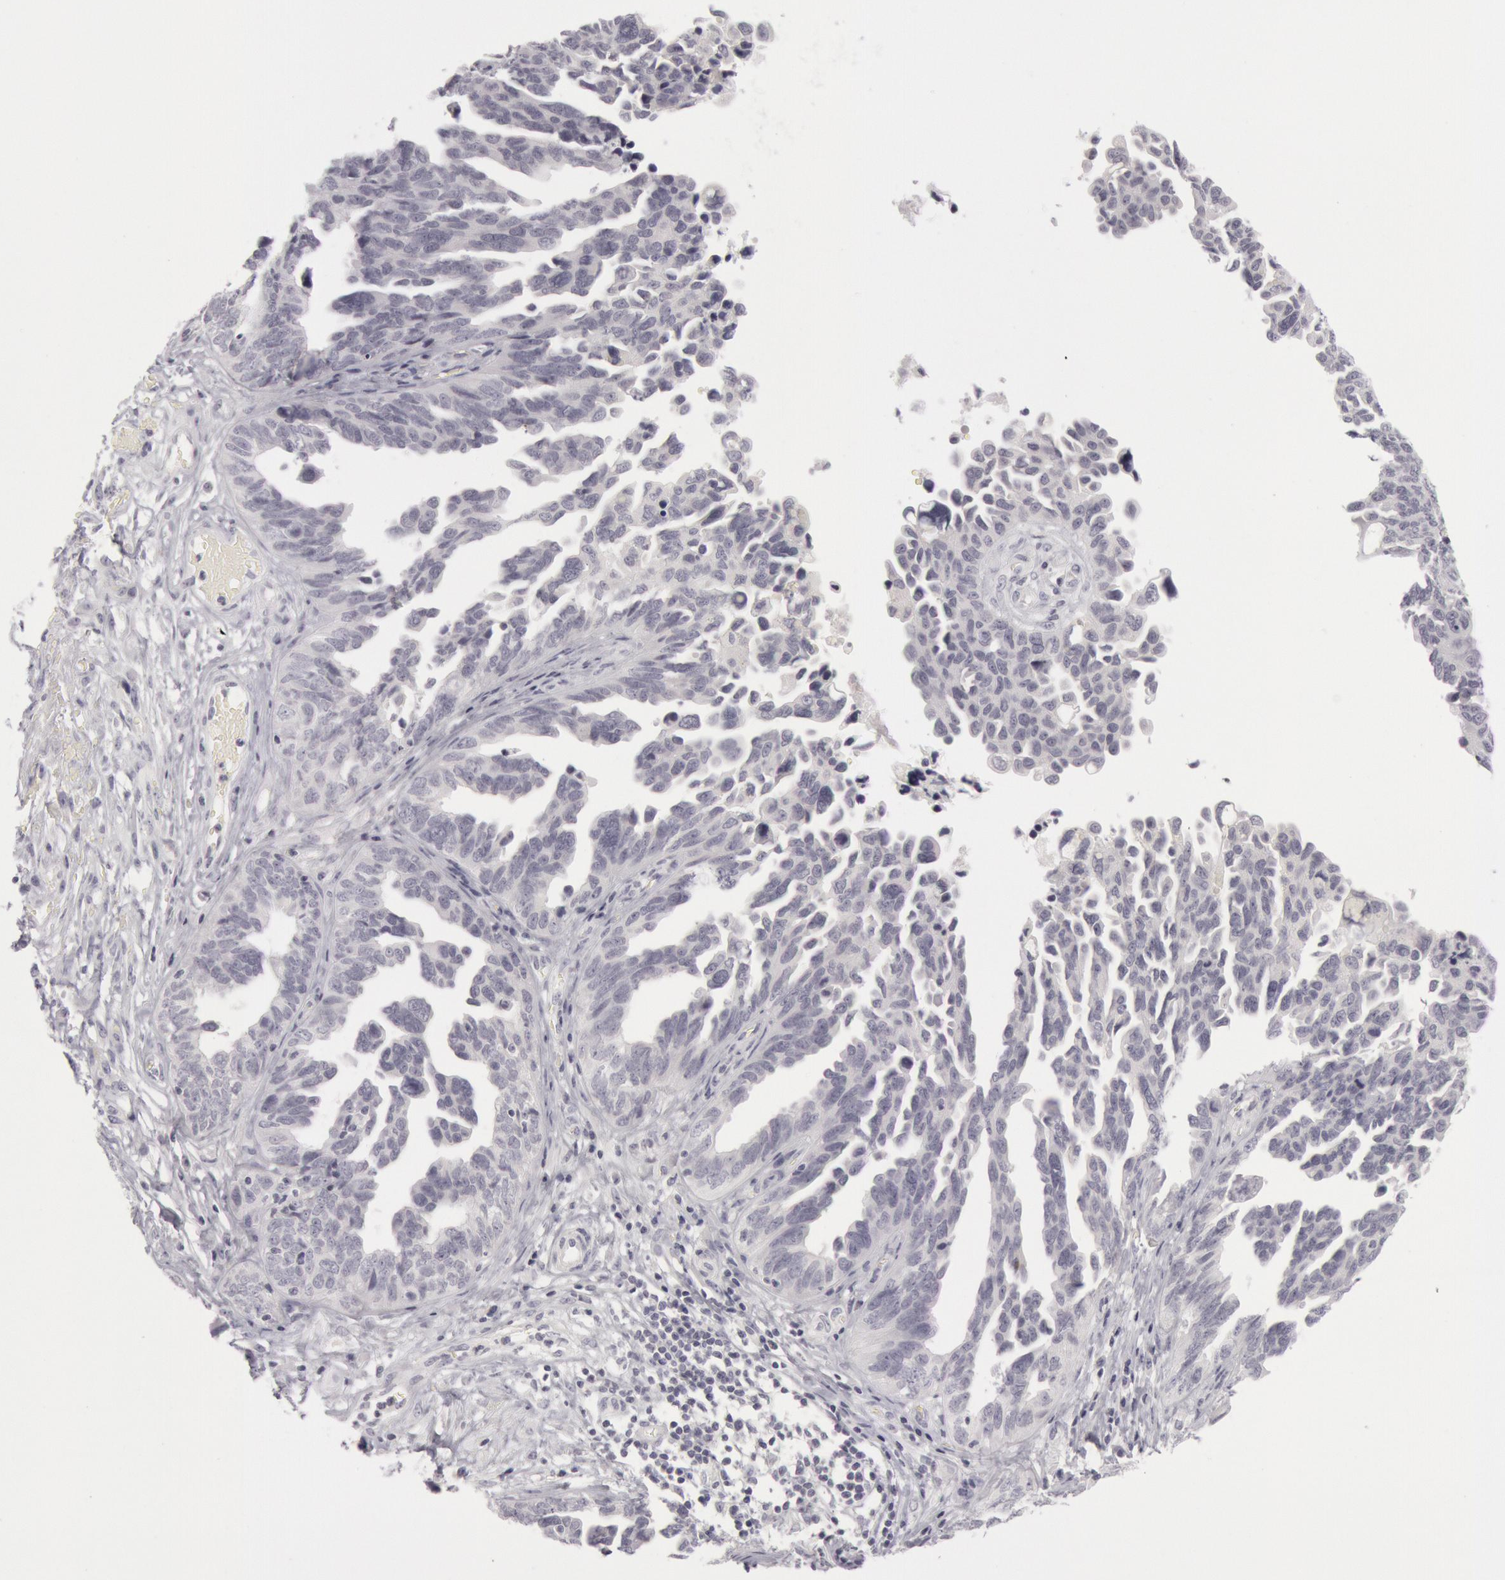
{"staining": {"intensity": "negative", "quantity": "none", "location": "none"}, "tissue": "ovarian cancer", "cell_type": "Tumor cells", "image_type": "cancer", "snomed": [{"axis": "morphology", "description": "Cystadenocarcinoma, serous, NOS"}, {"axis": "topography", "description": "Ovary"}], "caption": "This is an IHC image of human serous cystadenocarcinoma (ovarian). There is no positivity in tumor cells.", "gene": "KRT16", "patient": {"sex": "female", "age": 64}}